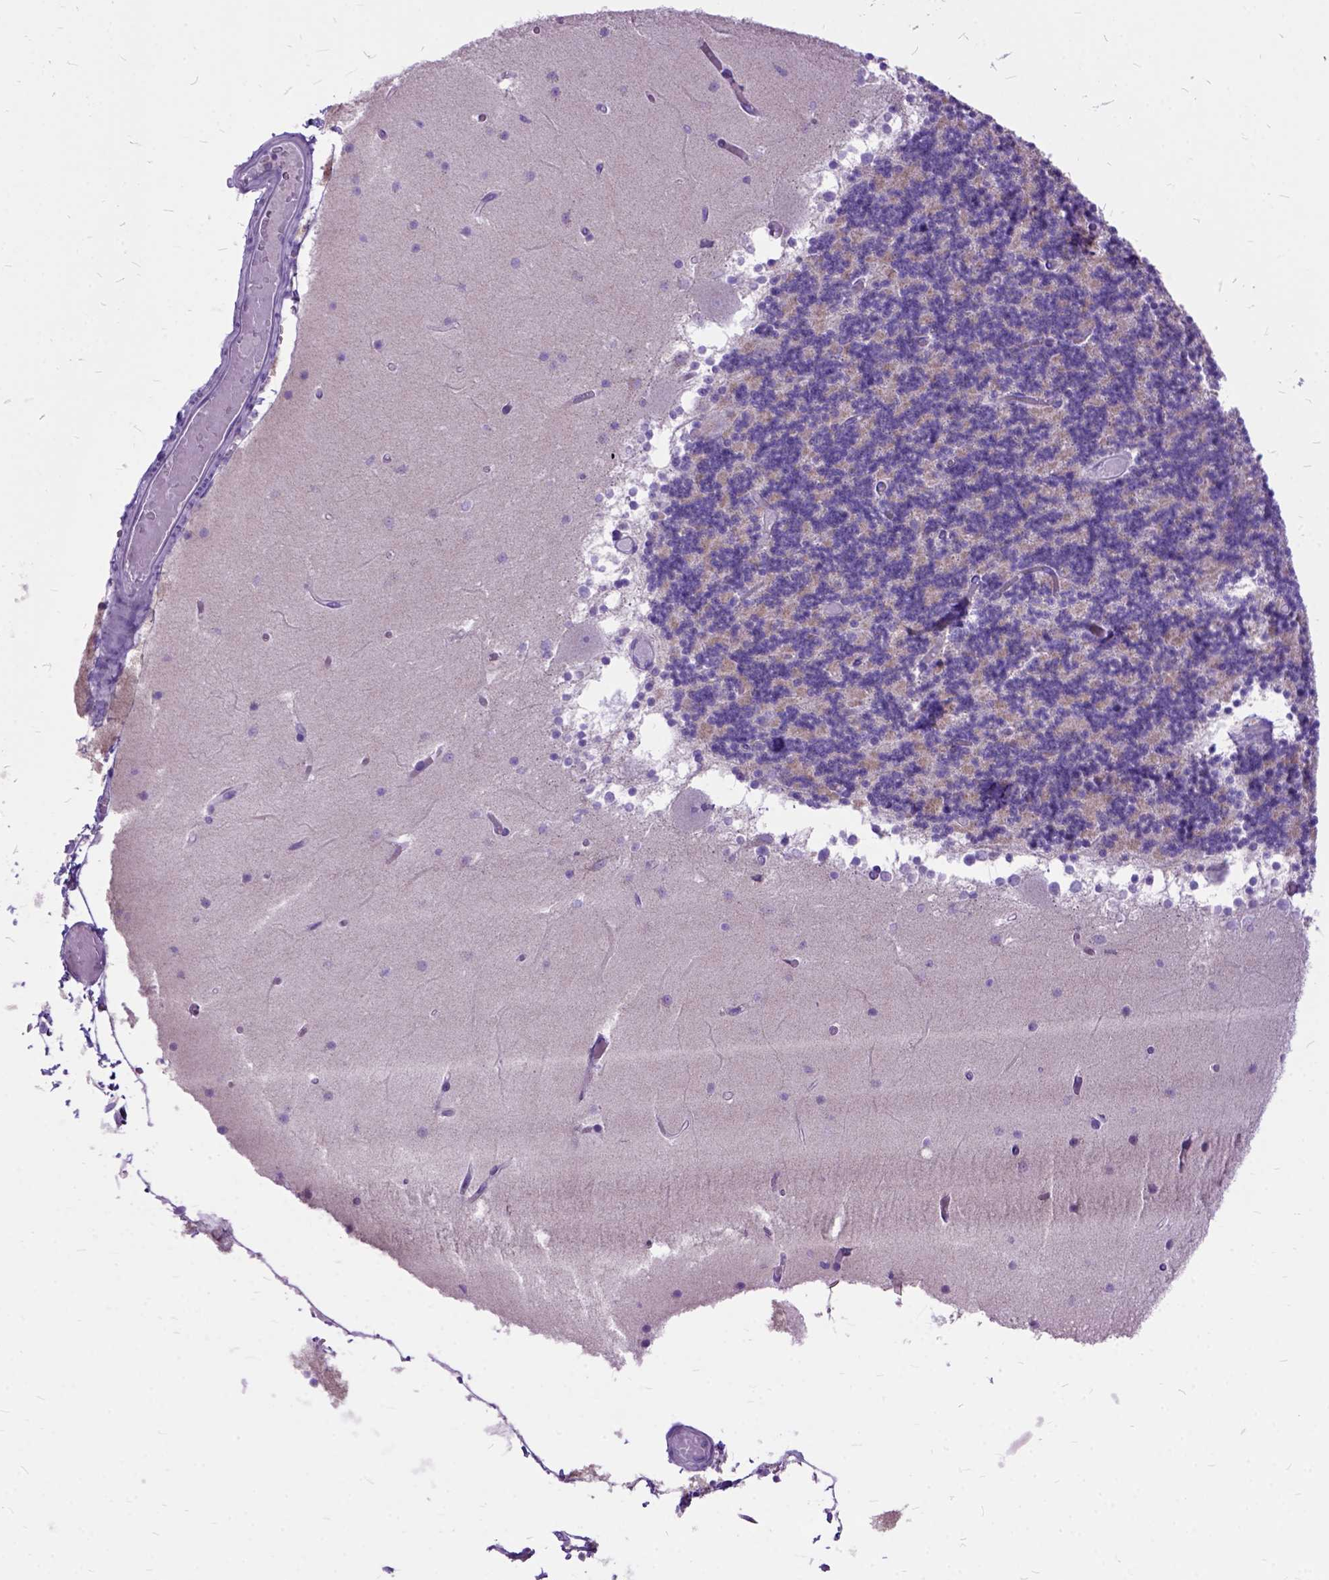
{"staining": {"intensity": "negative", "quantity": "none", "location": "none"}, "tissue": "cerebellum", "cell_type": "Cells in granular layer", "image_type": "normal", "snomed": [{"axis": "morphology", "description": "Normal tissue, NOS"}, {"axis": "topography", "description": "Cerebellum"}], "caption": "This is a histopathology image of immunohistochemistry (IHC) staining of benign cerebellum, which shows no staining in cells in granular layer.", "gene": "CTAG2", "patient": {"sex": "female", "age": 28}}